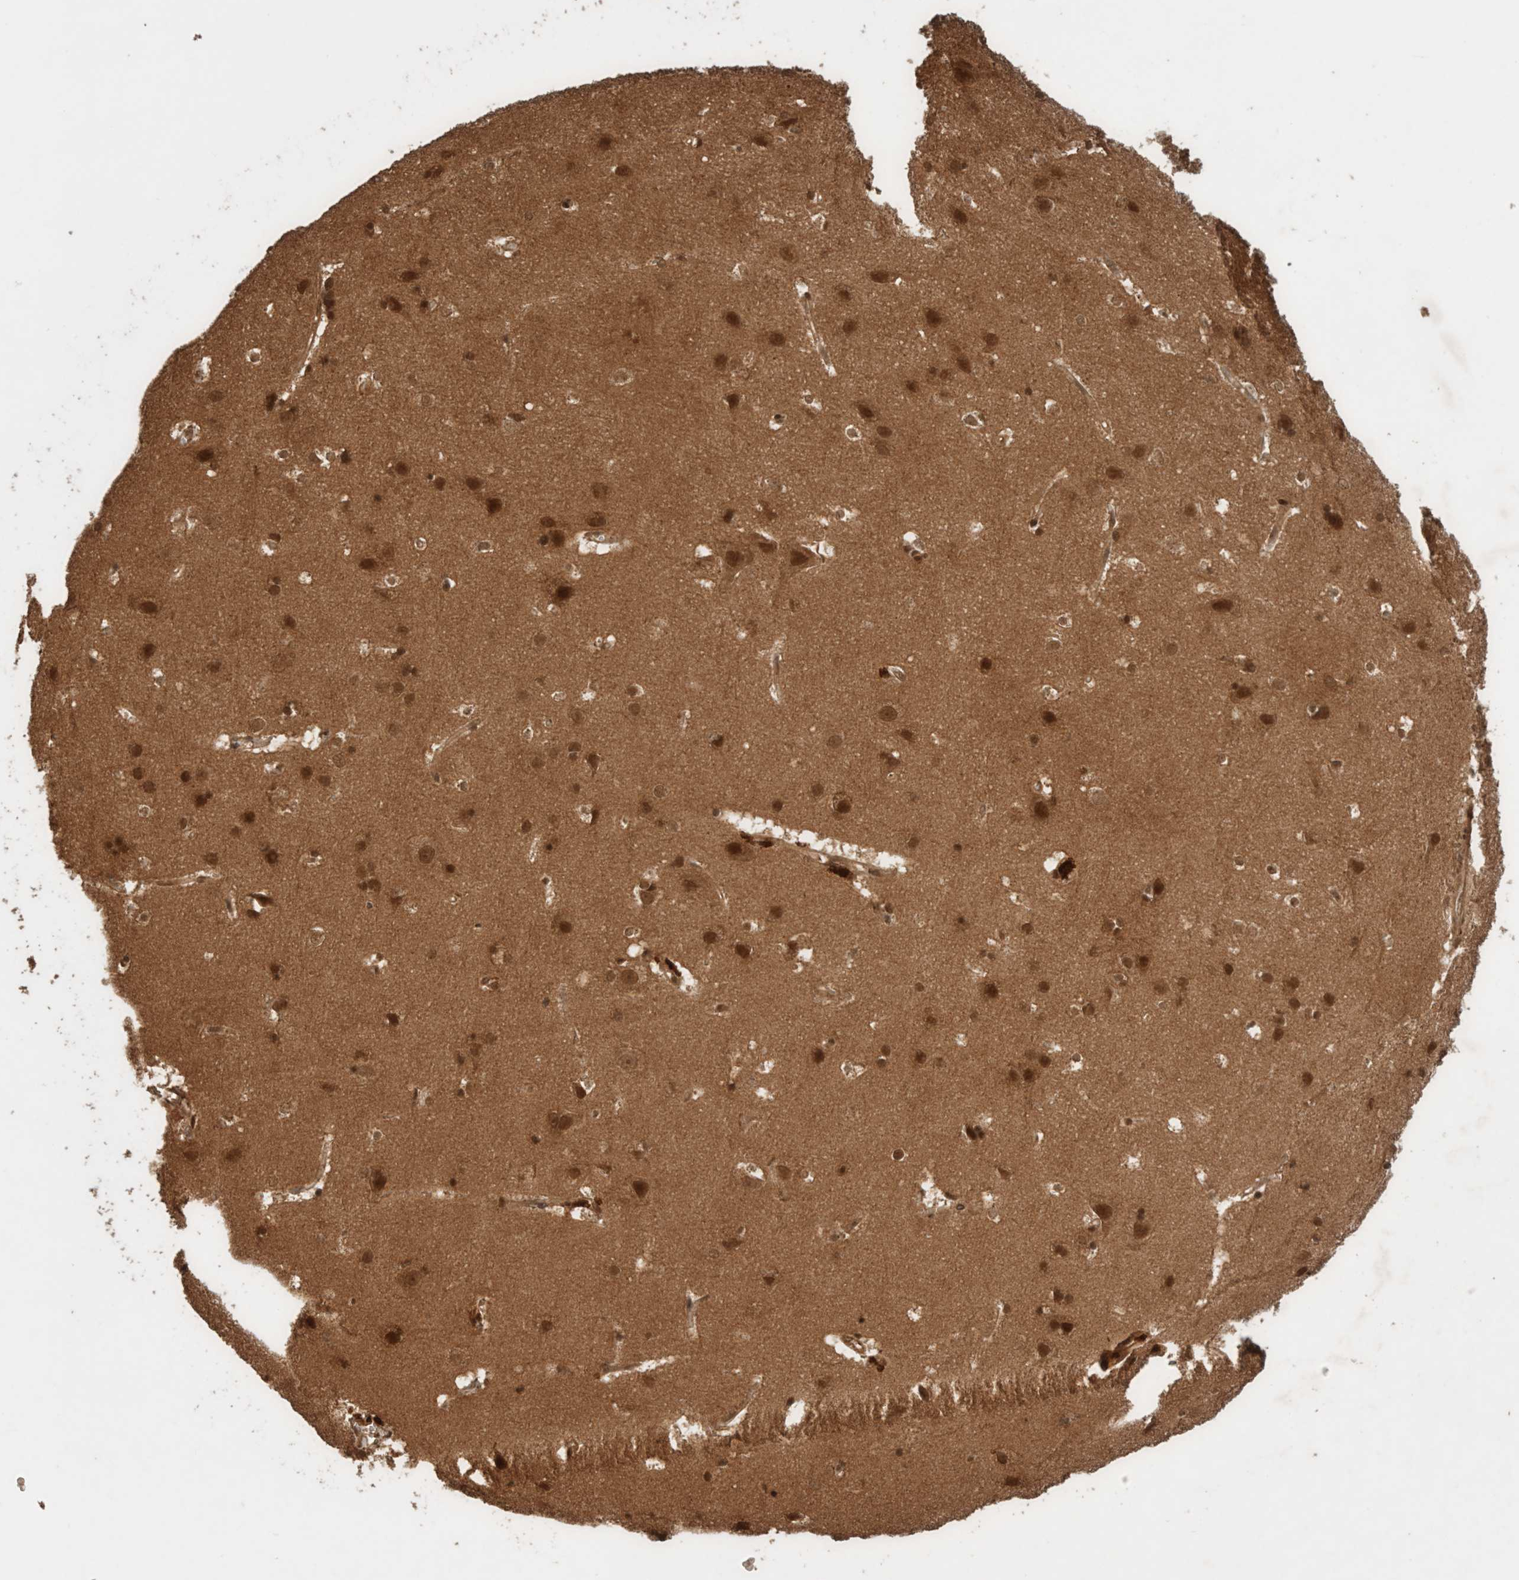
{"staining": {"intensity": "moderate", "quantity": ">75%", "location": "cytoplasmic/membranous,nuclear"}, "tissue": "cerebral cortex", "cell_type": "Endothelial cells", "image_type": "normal", "snomed": [{"axis": "morphology", "description": "Normal tissue, NOS"}, {"axis": "topography", "description": "Cerebral cortex"}], "caption": "Immunohistochemical staining of normal human cerebral cortex exhibits medium levels of moderate cytoplasmic/membranous,nuclear staining in approximately >75% of endothelial cells.", "gene": "CNTROB", "patient": {"sex": "male", "age": 54}}